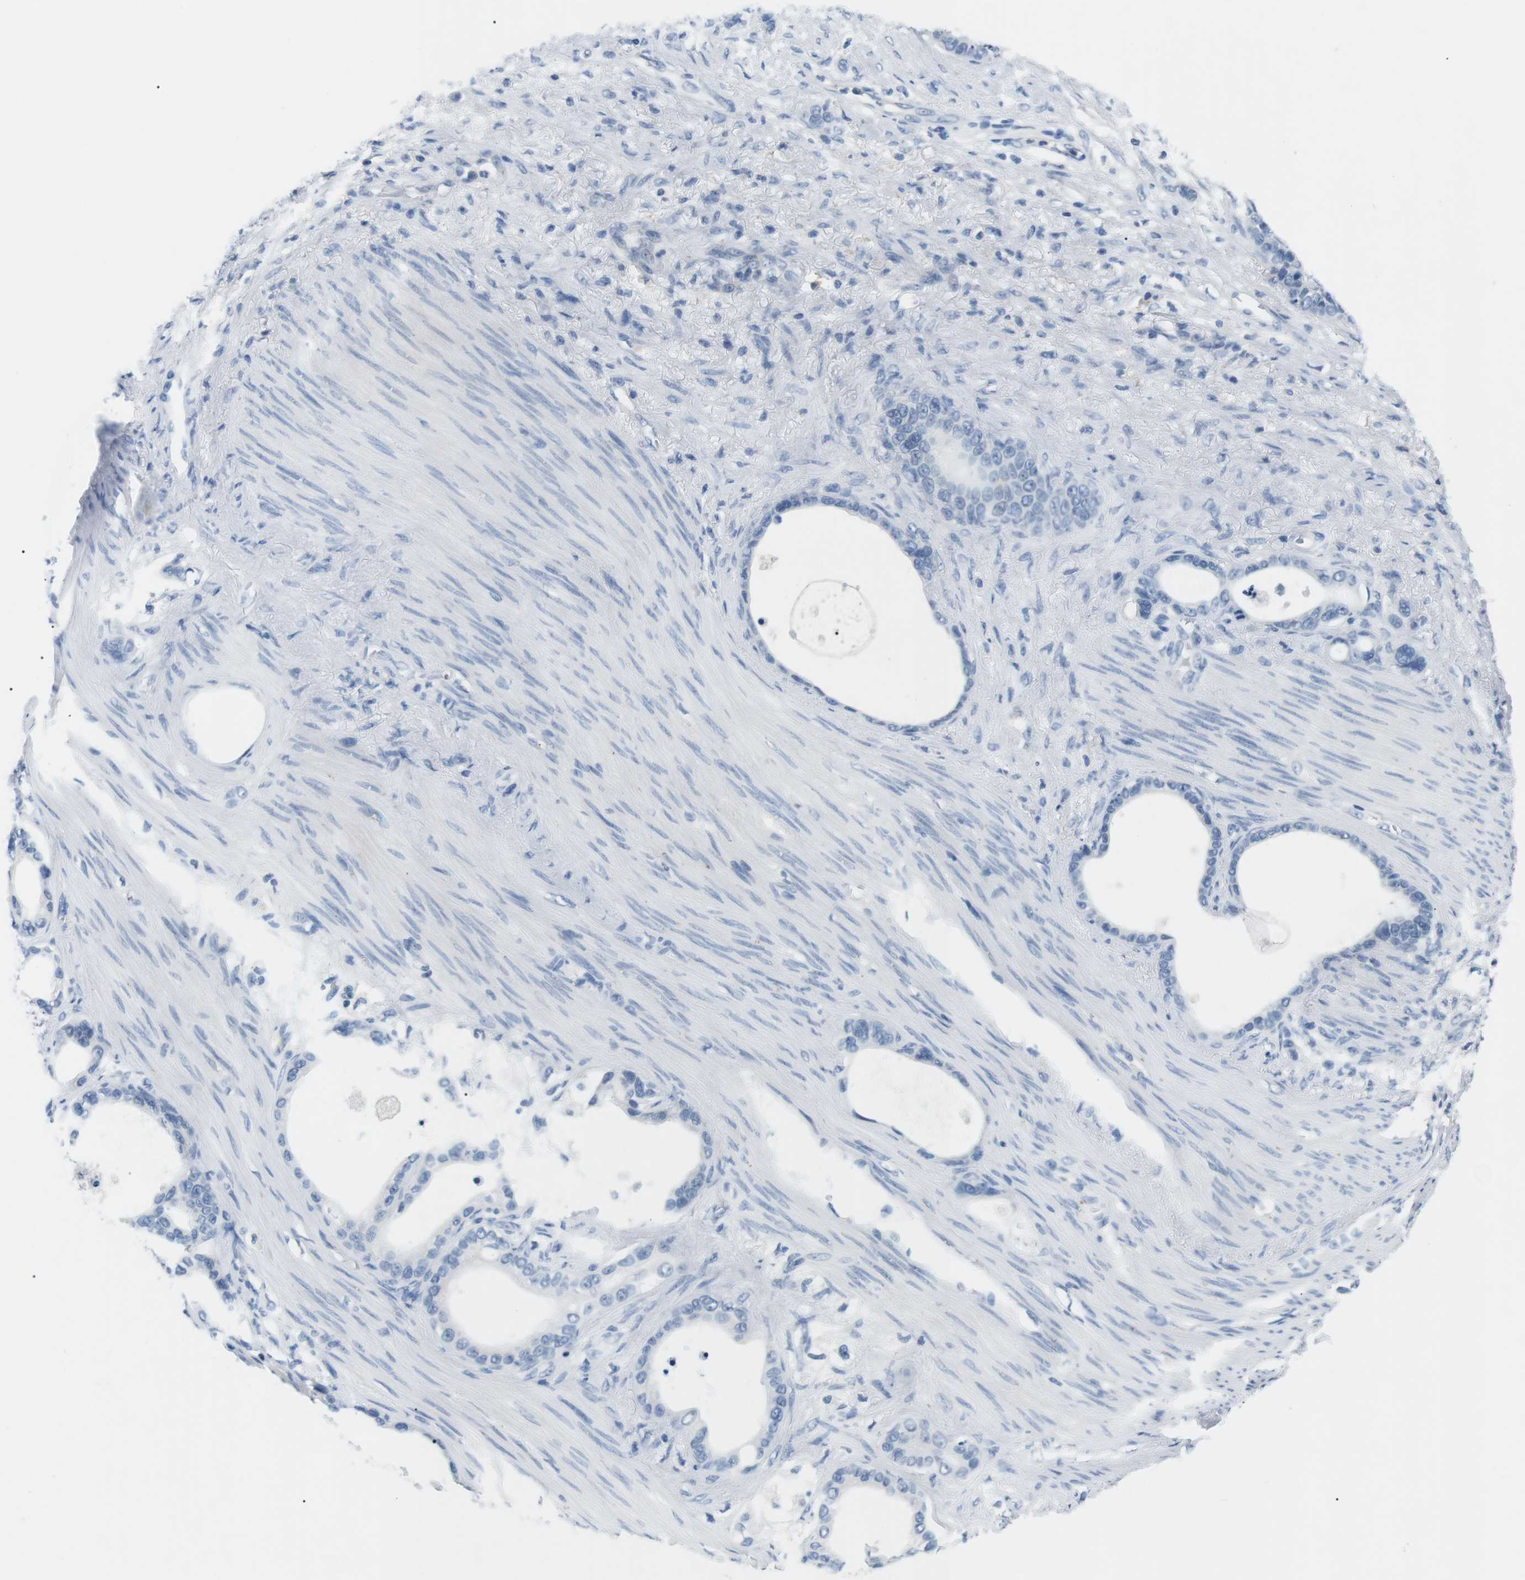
{"staining": {"intensity": "negative", "quantity": "none", "location": "none"}, "tissue": "stomach cancer", "cell_type": "Tumor cells", "image_type": "cancer", "snomed": [{"axis": "morphology", "description": "Adenocarcinoma, NOS"}, {"axis": "topography", "description": "Stomach"}], "caption": "An immunohistochemistry micrograph of stomach cancer (adenocarcinoma) is shown. There is no staining in tumor cells of stomach cancer (adenocarcinoma).", "gene": "FCGRT", "patient": {"sex": "female", "age": 75}}